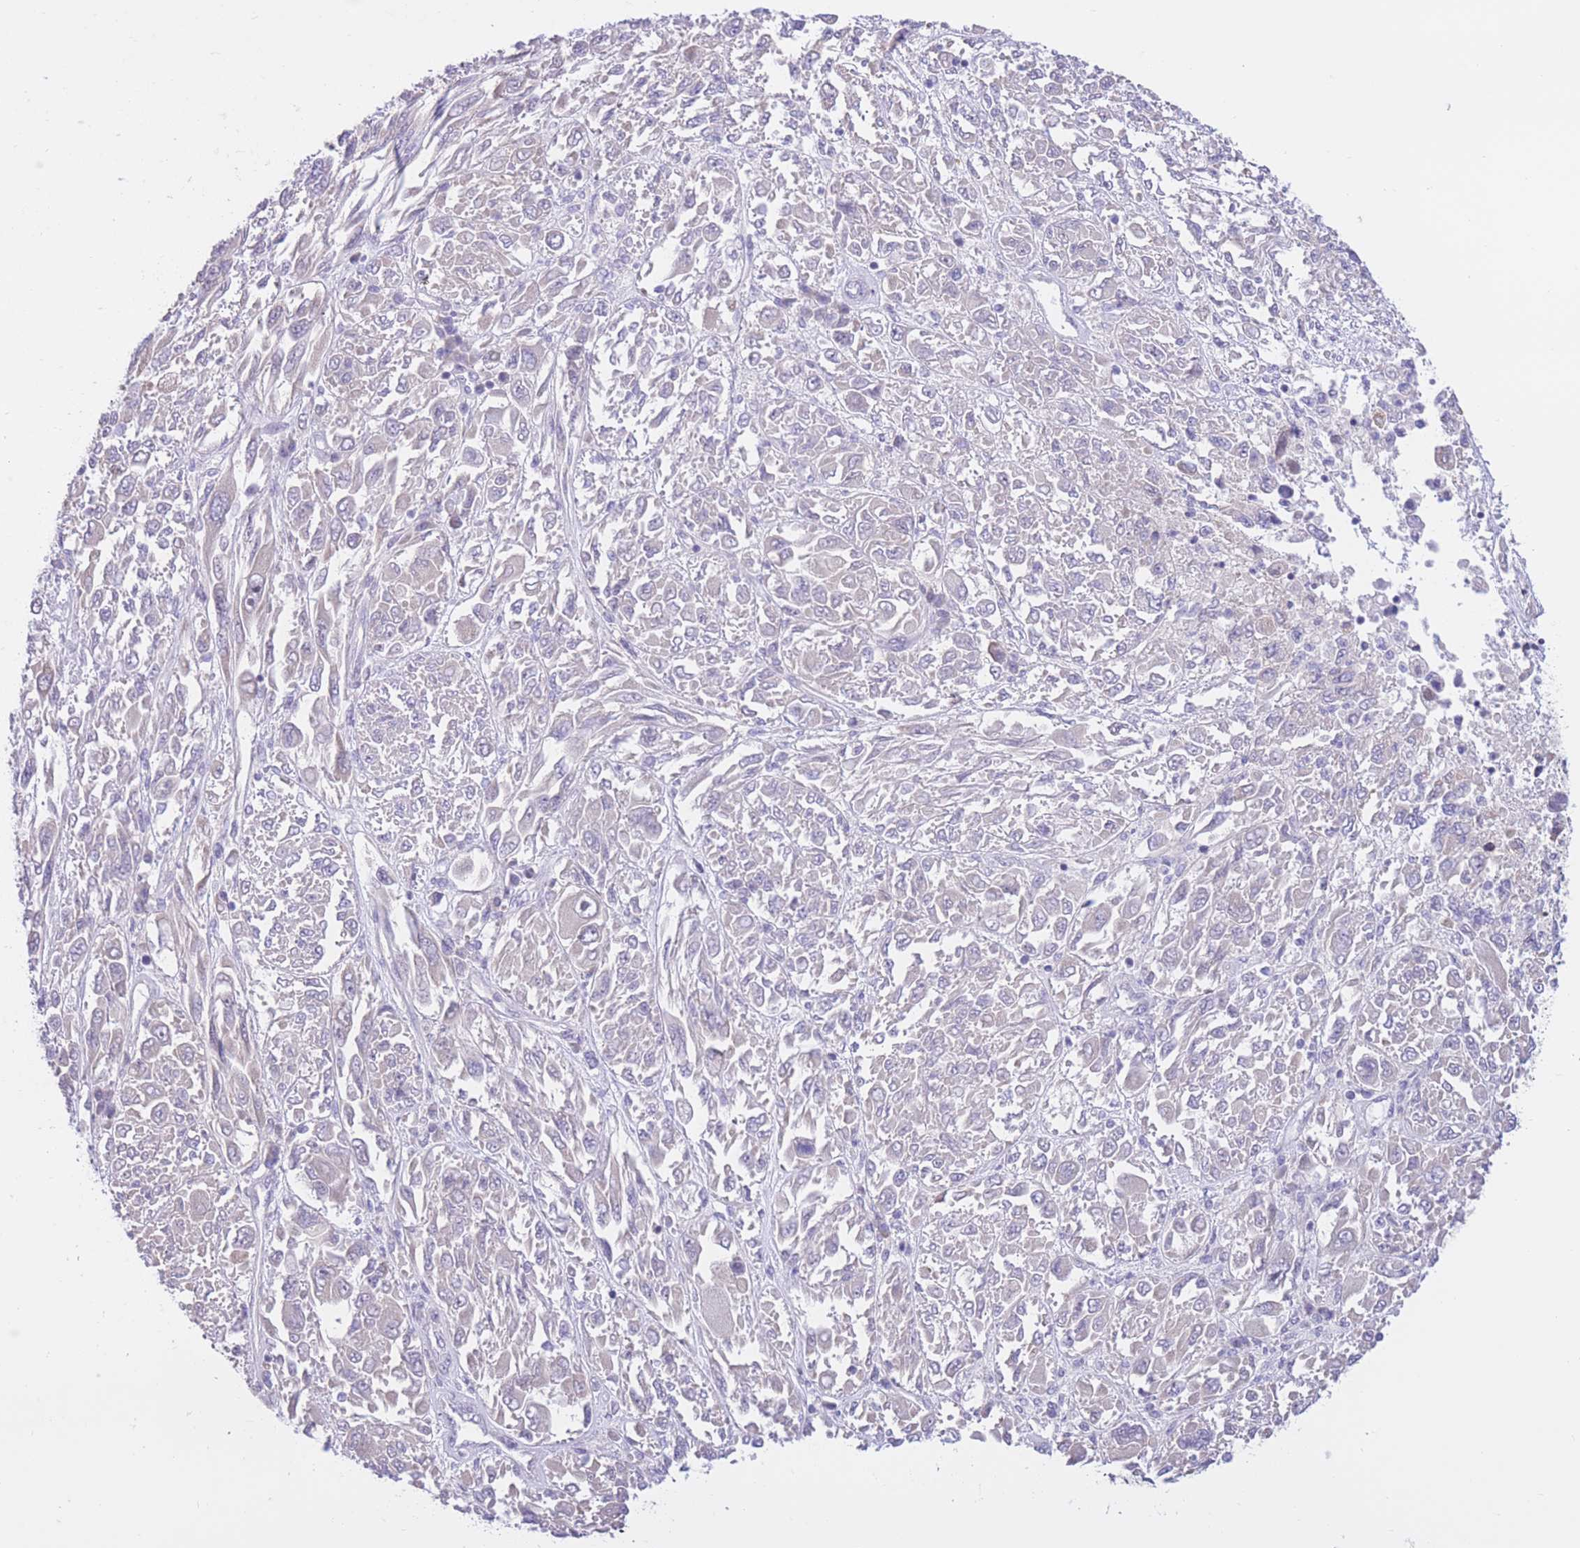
{"staining": {"intensity": "negative", "quantity": "none", "location": "none"}, "tissue": "melanoma", "cell_type": "Tumor cells", "image_type": "cancer", "snomed": [{"axis": "morphology", "description": "Malignant melanoma, NOS"}, {"axis": "topography", "description": "Skin"}], "caption": "DAB immunohistochemical staining of human melanoma exhibits no significant positivity in tumor cells. Brightfield microscopy of IHC stained with DAB (3,3'-diaminobenzidine) (brown) and hematoxylin (blue), captured at high magnification.", "gene": "RPL39L", "patient": {"sex": "female", "age": 91}}